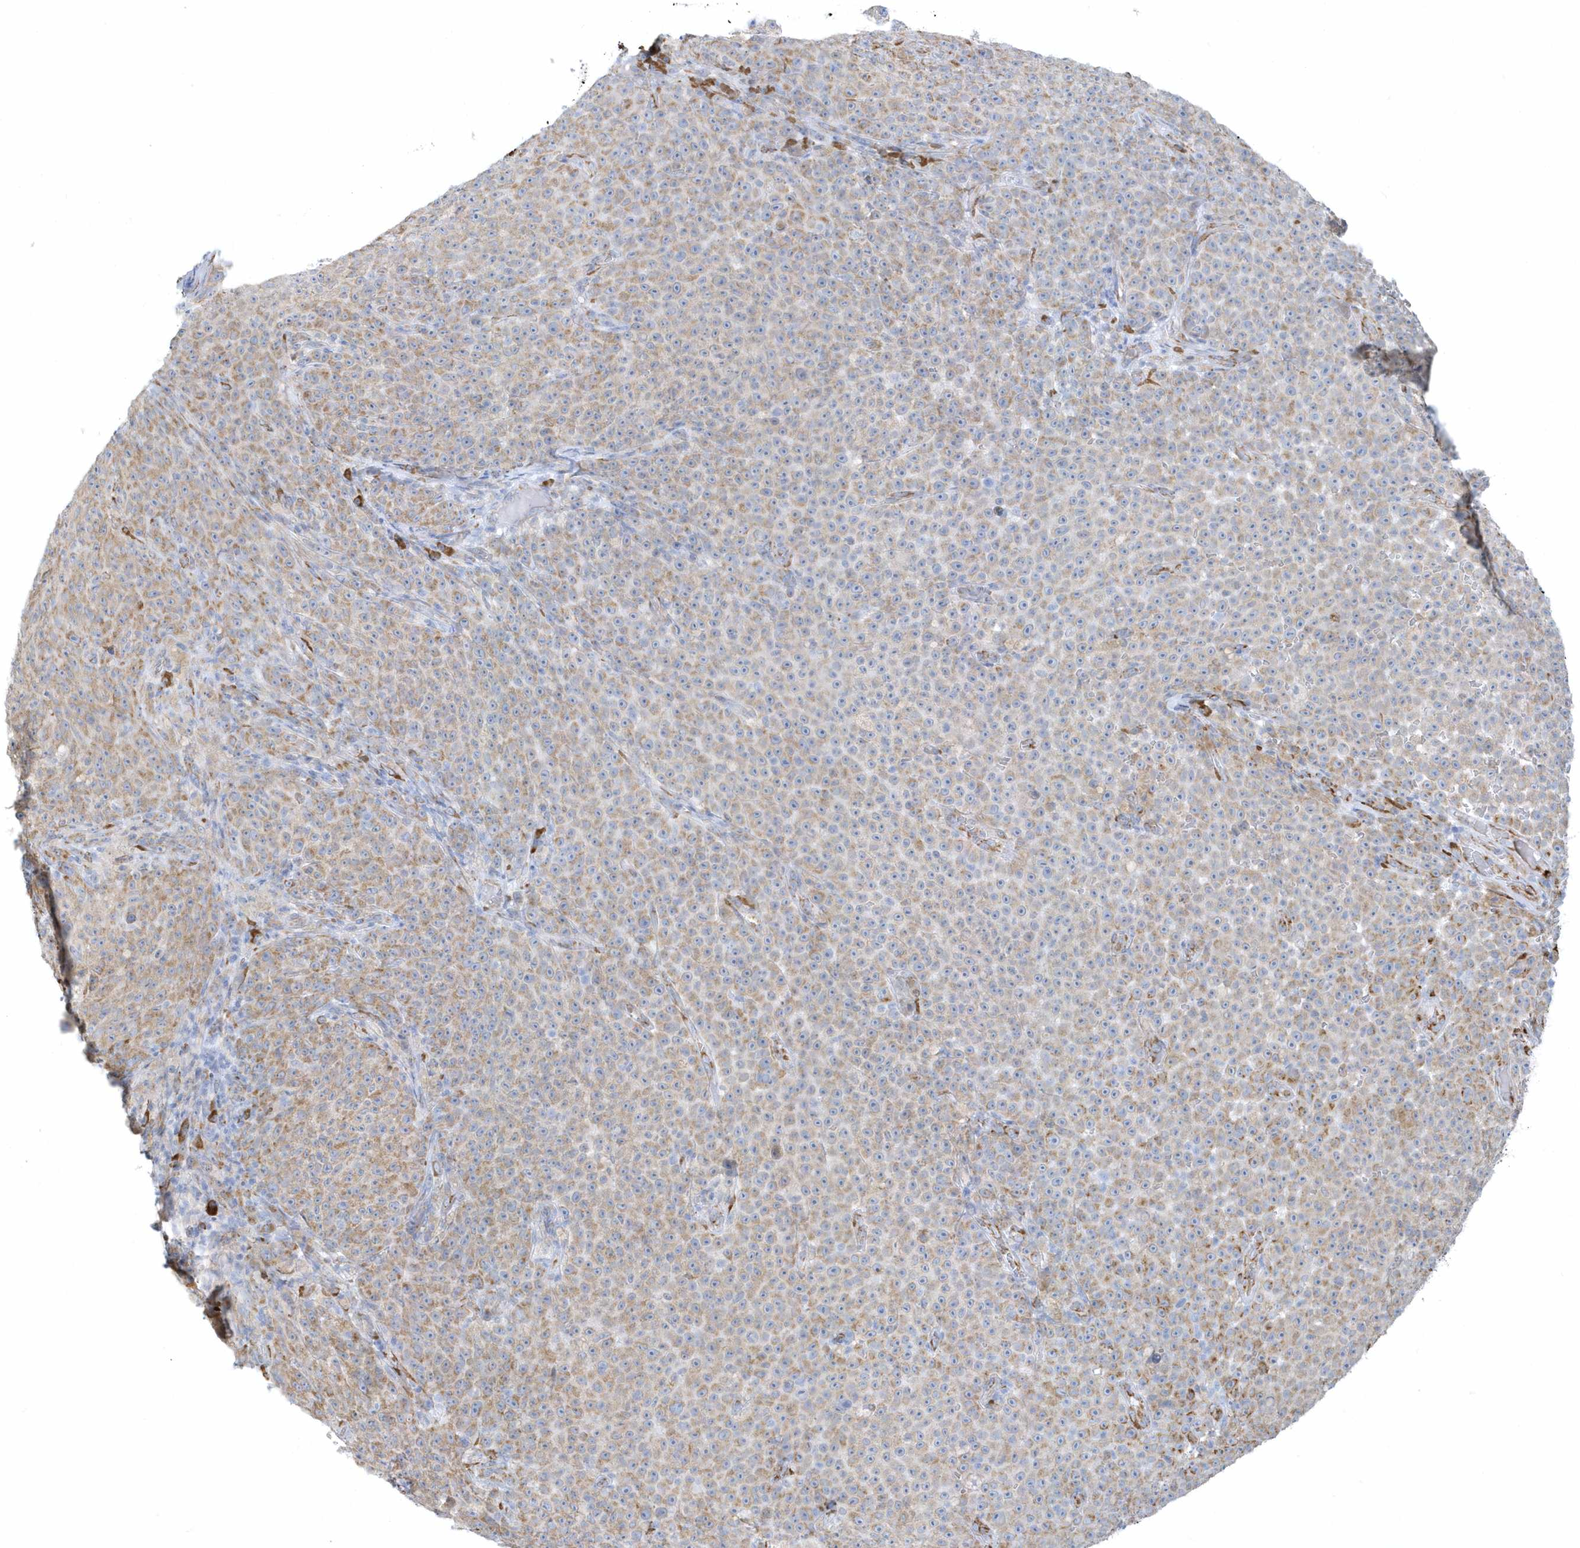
{"staining": {"intensity": "moderate", "quantity": "25%-75%", "location": "cytoplasmic/membranous"}, "tissue": "melanoma", "cell_type": "Tumor cells", "image_type": "cancer", "snomed": [{"axis": "morphology", "description": "Malignant melanoma, NOS"}, {"axis": "topography", "description": "Skin"}], "caption": "A high-resolution micrograph shows IHC staining of melanoma, which displays moderate cytoplasmic/membranous expression in approximately 25%-75% of tumor cells.", "gene": "DCAF1", "patient": {"sex": "female", "age": 82}}